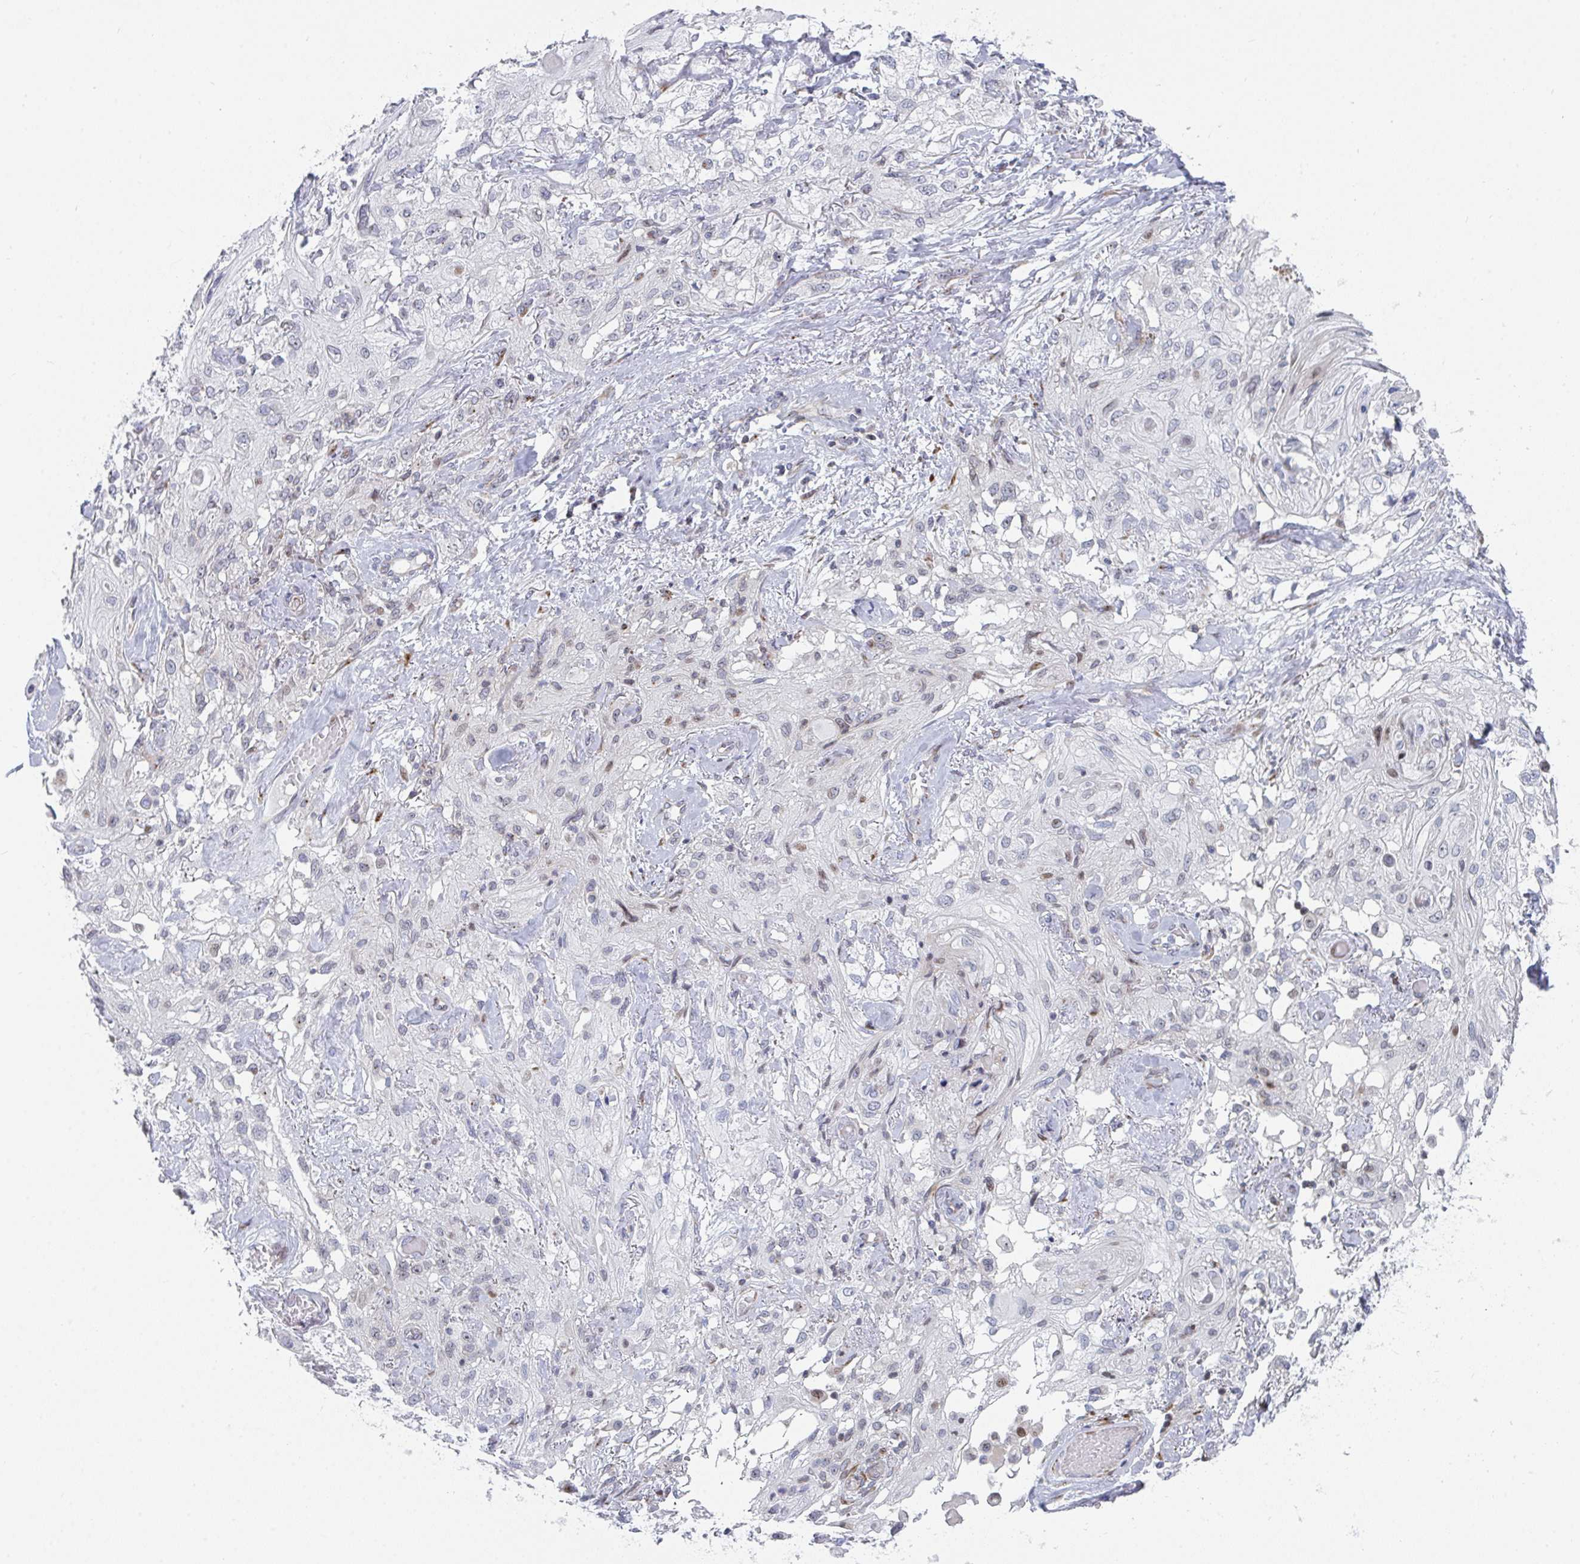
{"staining": {"intensity": "negative", "quantity": "none", "location": "none"}, "tissue": "skin cancer", "cell_type": "Tumor cells", "image_type": "cancer", "snomed": [{"axis": "morphology", "description": "Squamous cell carcinoma, NOS"}, {"axis": "topography", "description": "Skin"}, {"axis": "topography", "description": "Vulva"}], "caption": "IHC image of skin cancer stained for a protein (brown), which demonstrates no staining in tumor cells. (DAB immunohistochemistry, high magnification).", "gene": "PRKCH", "patient": {"sex": "female", "age": 86}}